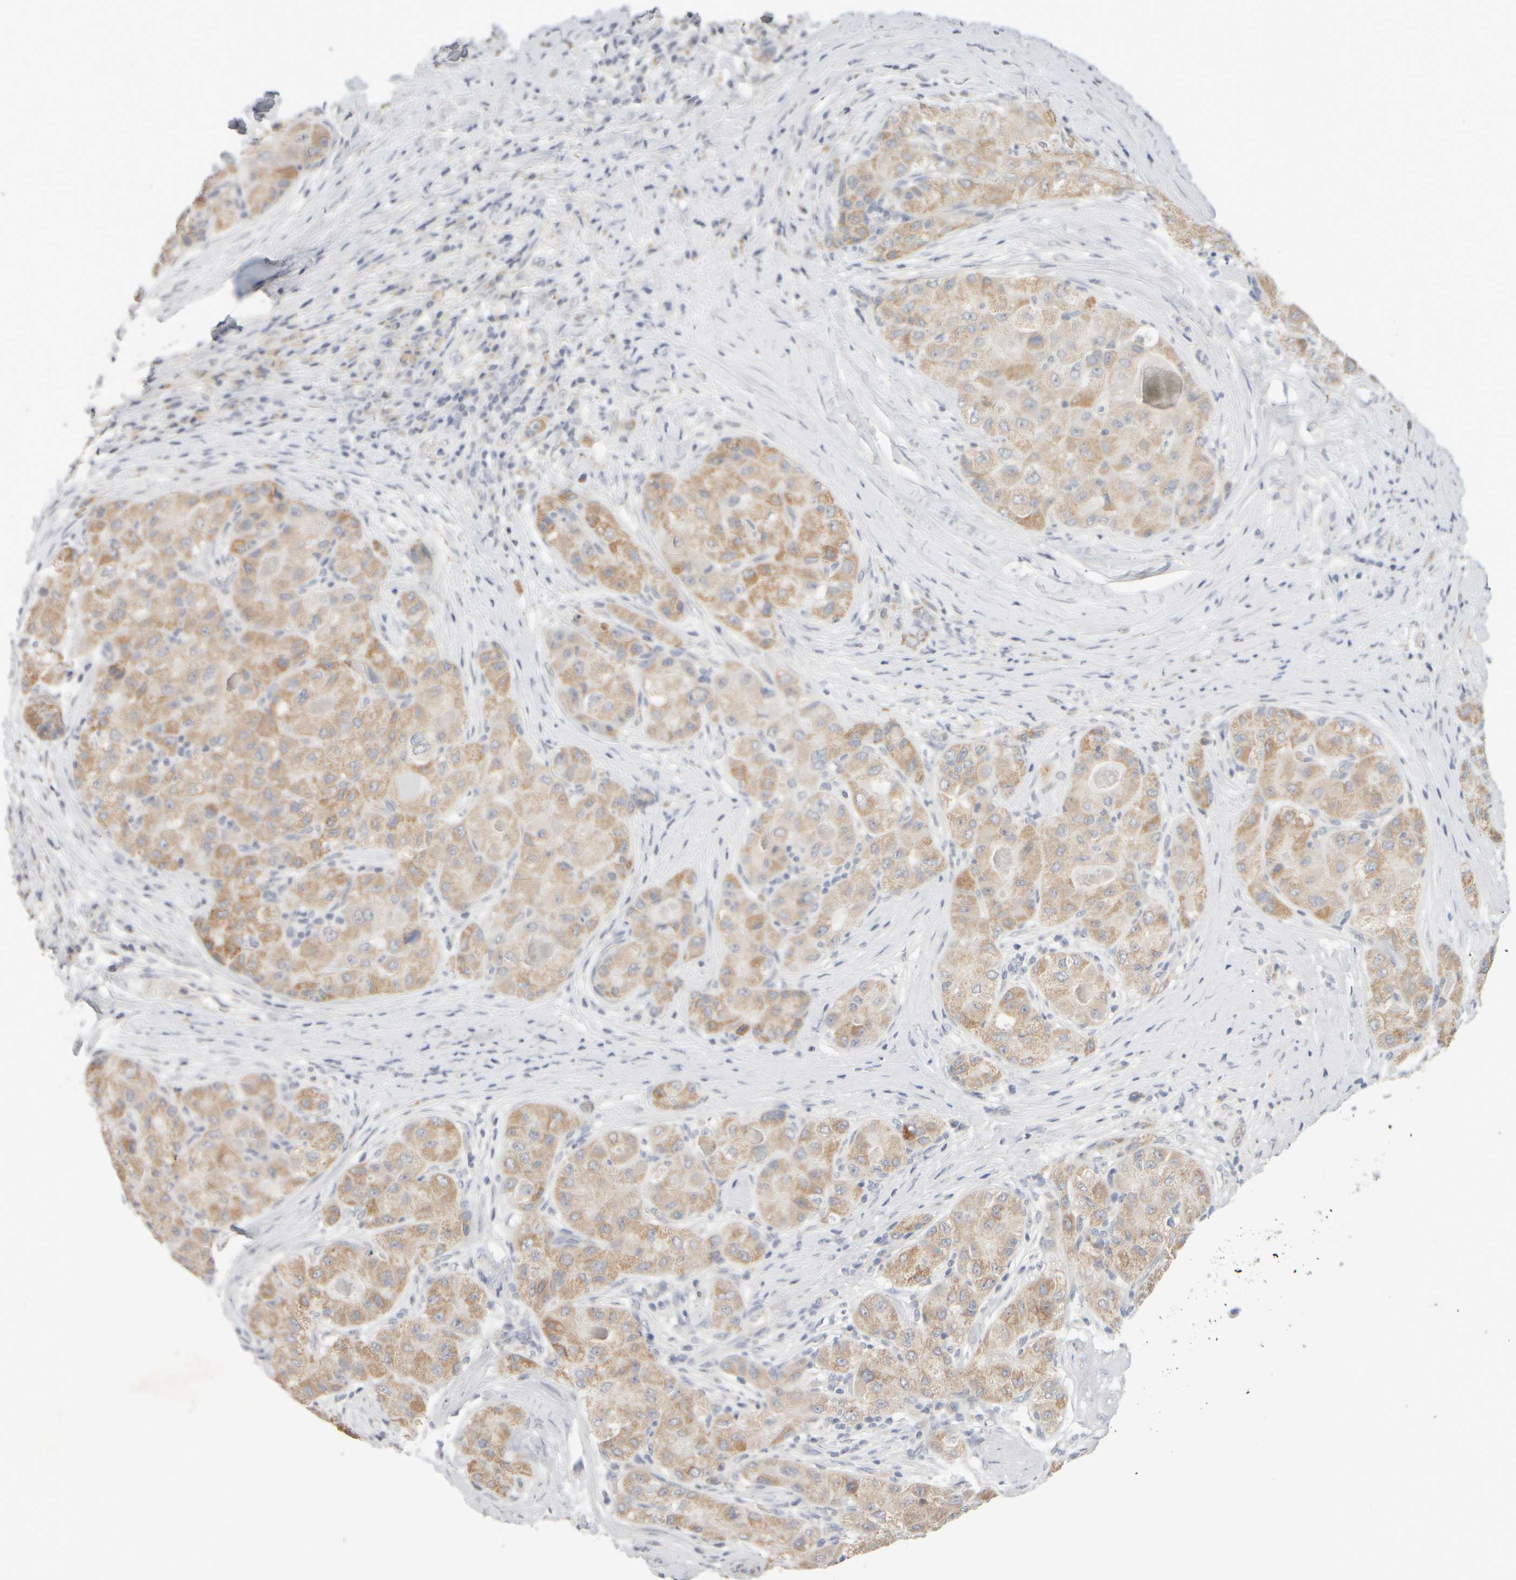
{"staining": {"intensity": "weak", "quantity": ">75%", "location": "cytoplasmic/membranous"}, "tissue": "liver cancer", "cell_type": "Tumor cells", "image_type": "cancer", "snomed": [{"axis": "morphology", "description": "Carcinoma, Hepatocellular, NOS"}, {"axis": "topography", "description": "Liver"}], "caption": "Tumor cells show low levels of weak cytoplasmic/membranous positivity in about >75% of cells in liver cancer (hepatocellular carcinoma). The staining was performed using DAB to visualize the protein expression in brown, while the nuclei were stained in blue with hematoxylin (Magnification: 20x).", "gene": "ZNF112", "patient": {"sex": "male", "age": 80}}